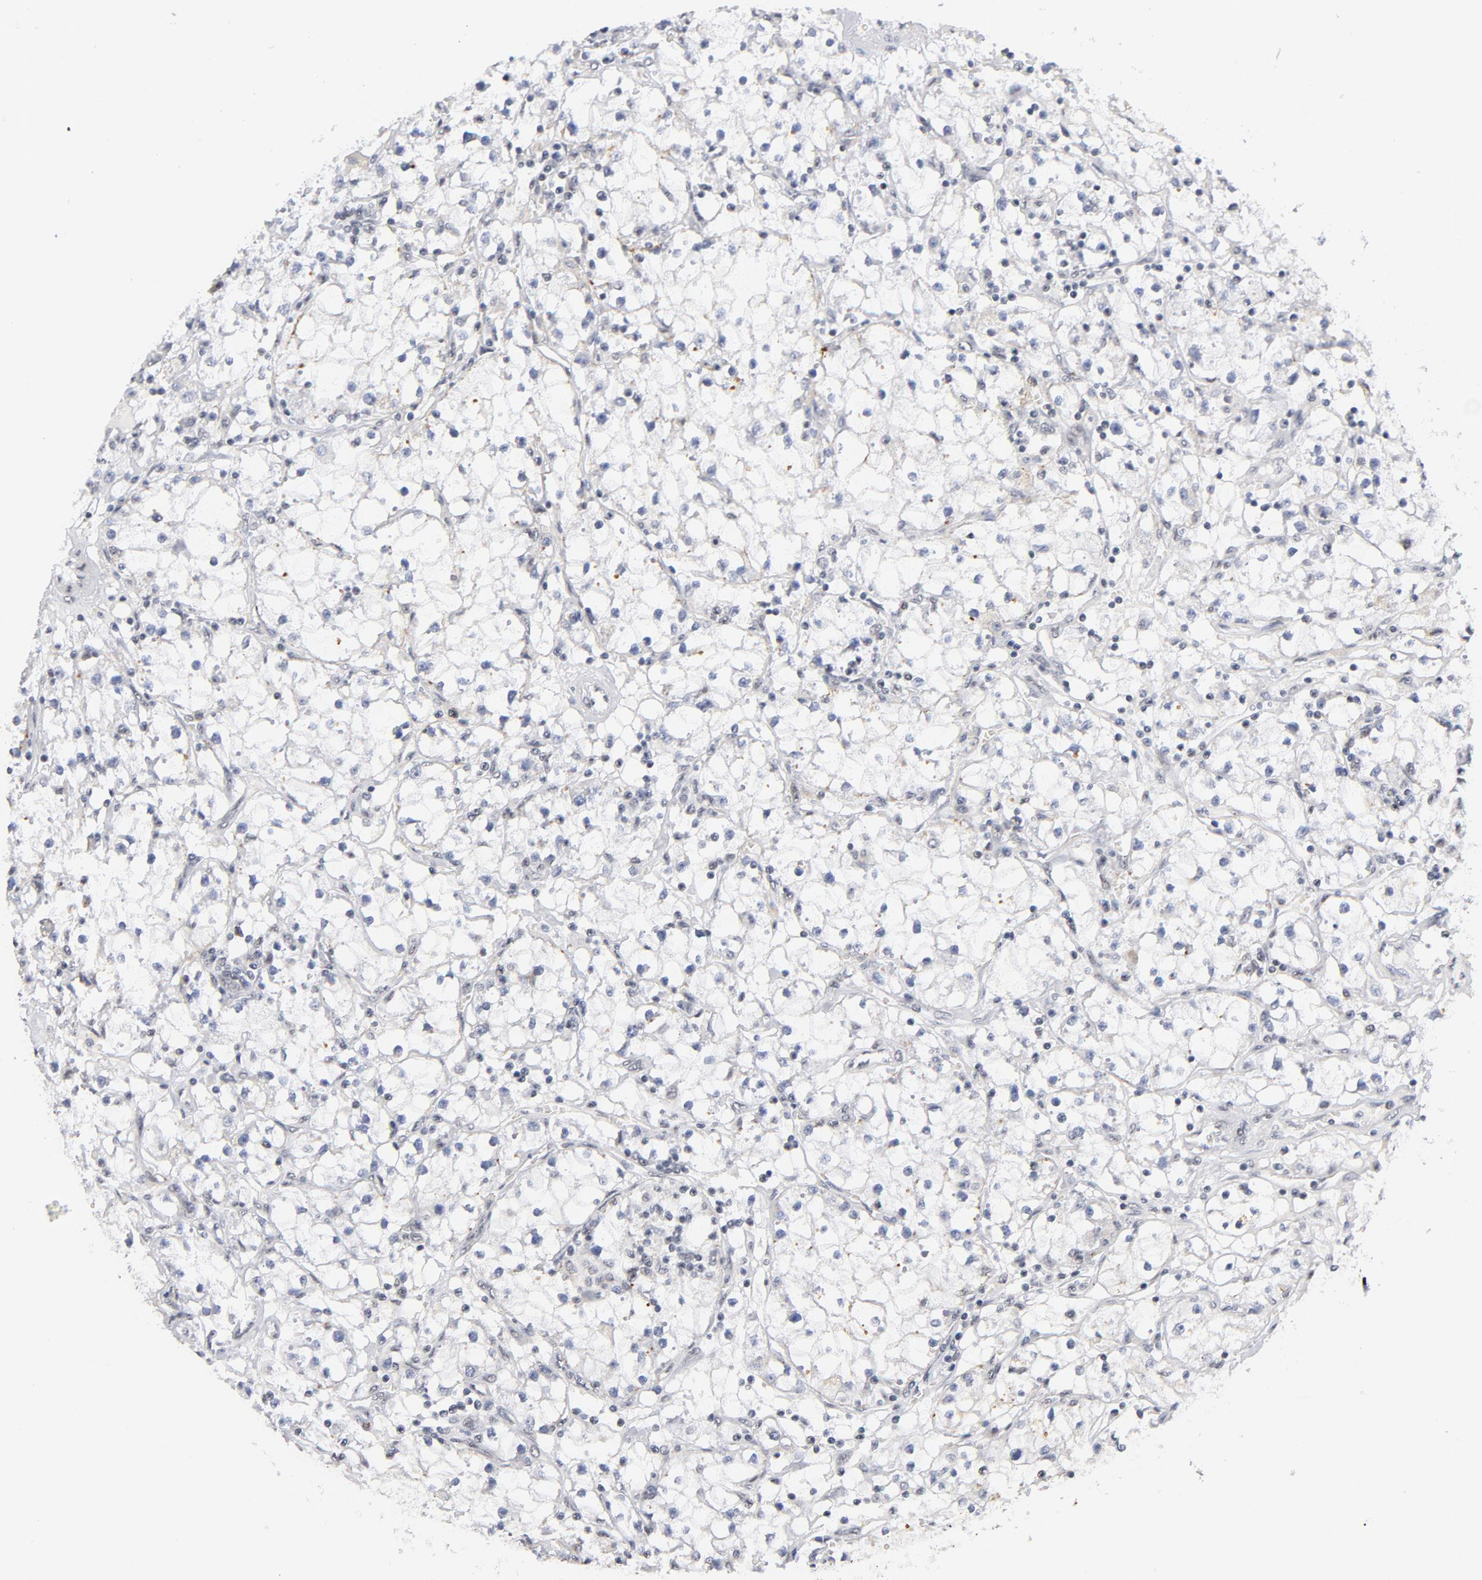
{"staining": {"intensity": "negative", "quantity": "none", "location": "none"}, "tissue": "renal cancer", "cell_type": "Tumor cells", "image_type": "cancer", "snomed": [{"axis": "morphology", "description": "Adenocarcinoma, NOS"}, {"axis": "topography", "description": "Kidney"}], "caption": "Immunohistochemistry of adenocarcinoma (renal) demonstrates no expression in tumor cells.", "gene": "BAP1", "patient": {"sex": "male", "age": 56}}